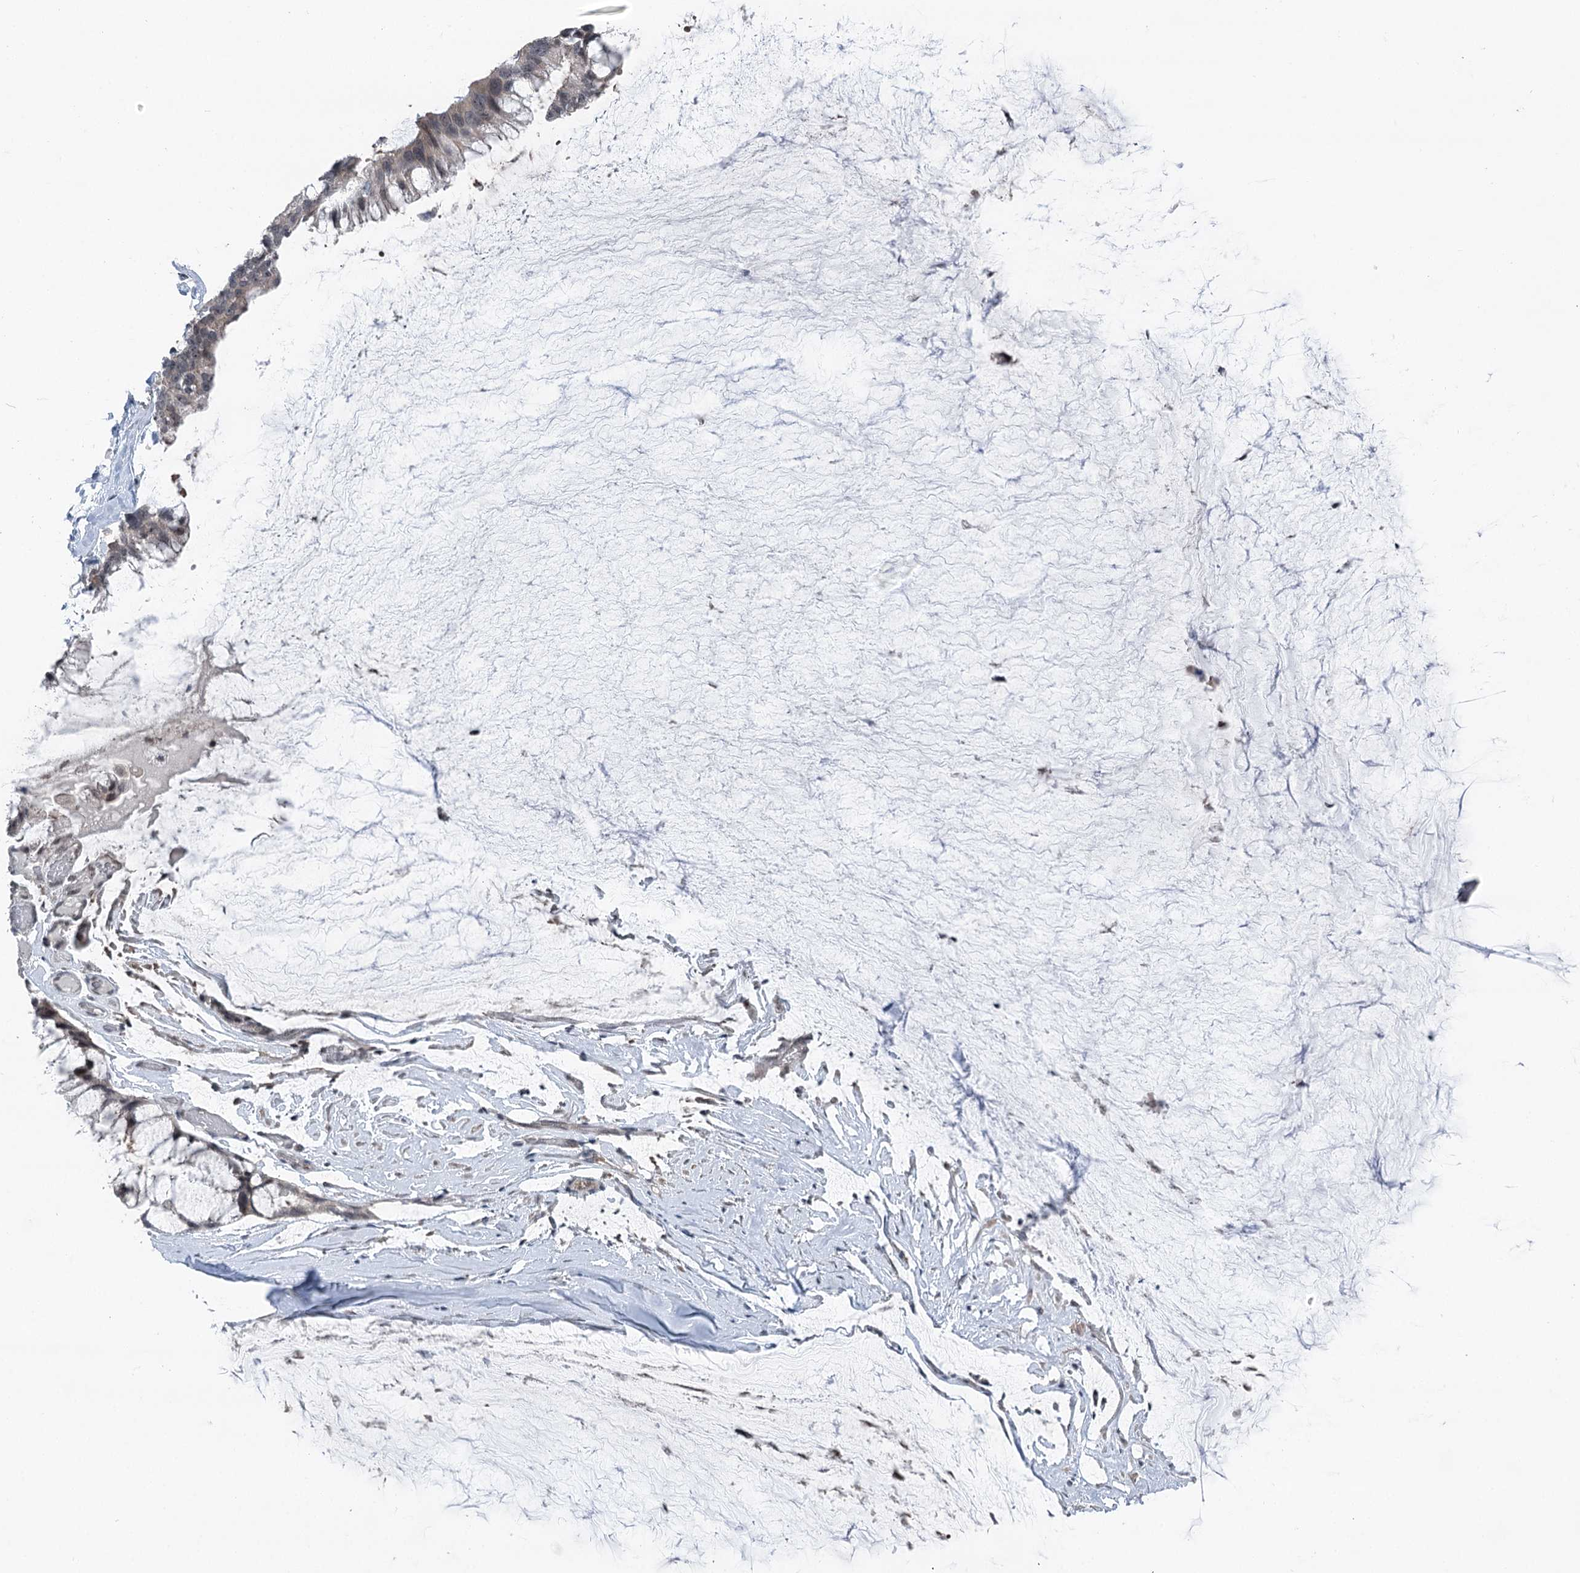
{"staining": {"intensity": "weak", "quantity": "25%-75%", "location": "cytoplasmic/membranous"}, "tissue": "ovarian cancer", "cell_type": "Tumor cells", "image_type": "cancer", "snomed": [{"axis": "morphology", "description": "Cystadenocarcinoma, mucinous, NOS"}, {"axis": "topography", "description": "Ovary"}], "caption": "A photomicrograph showing weak cytoplasmic/membranous positivity in approximately 25%-75% of tumor cells in ovarian cancer, as visualized by brown immunohistochemical staining.", "gene": "CCSER2", "patient": {"sex": "female", "age": 39}}